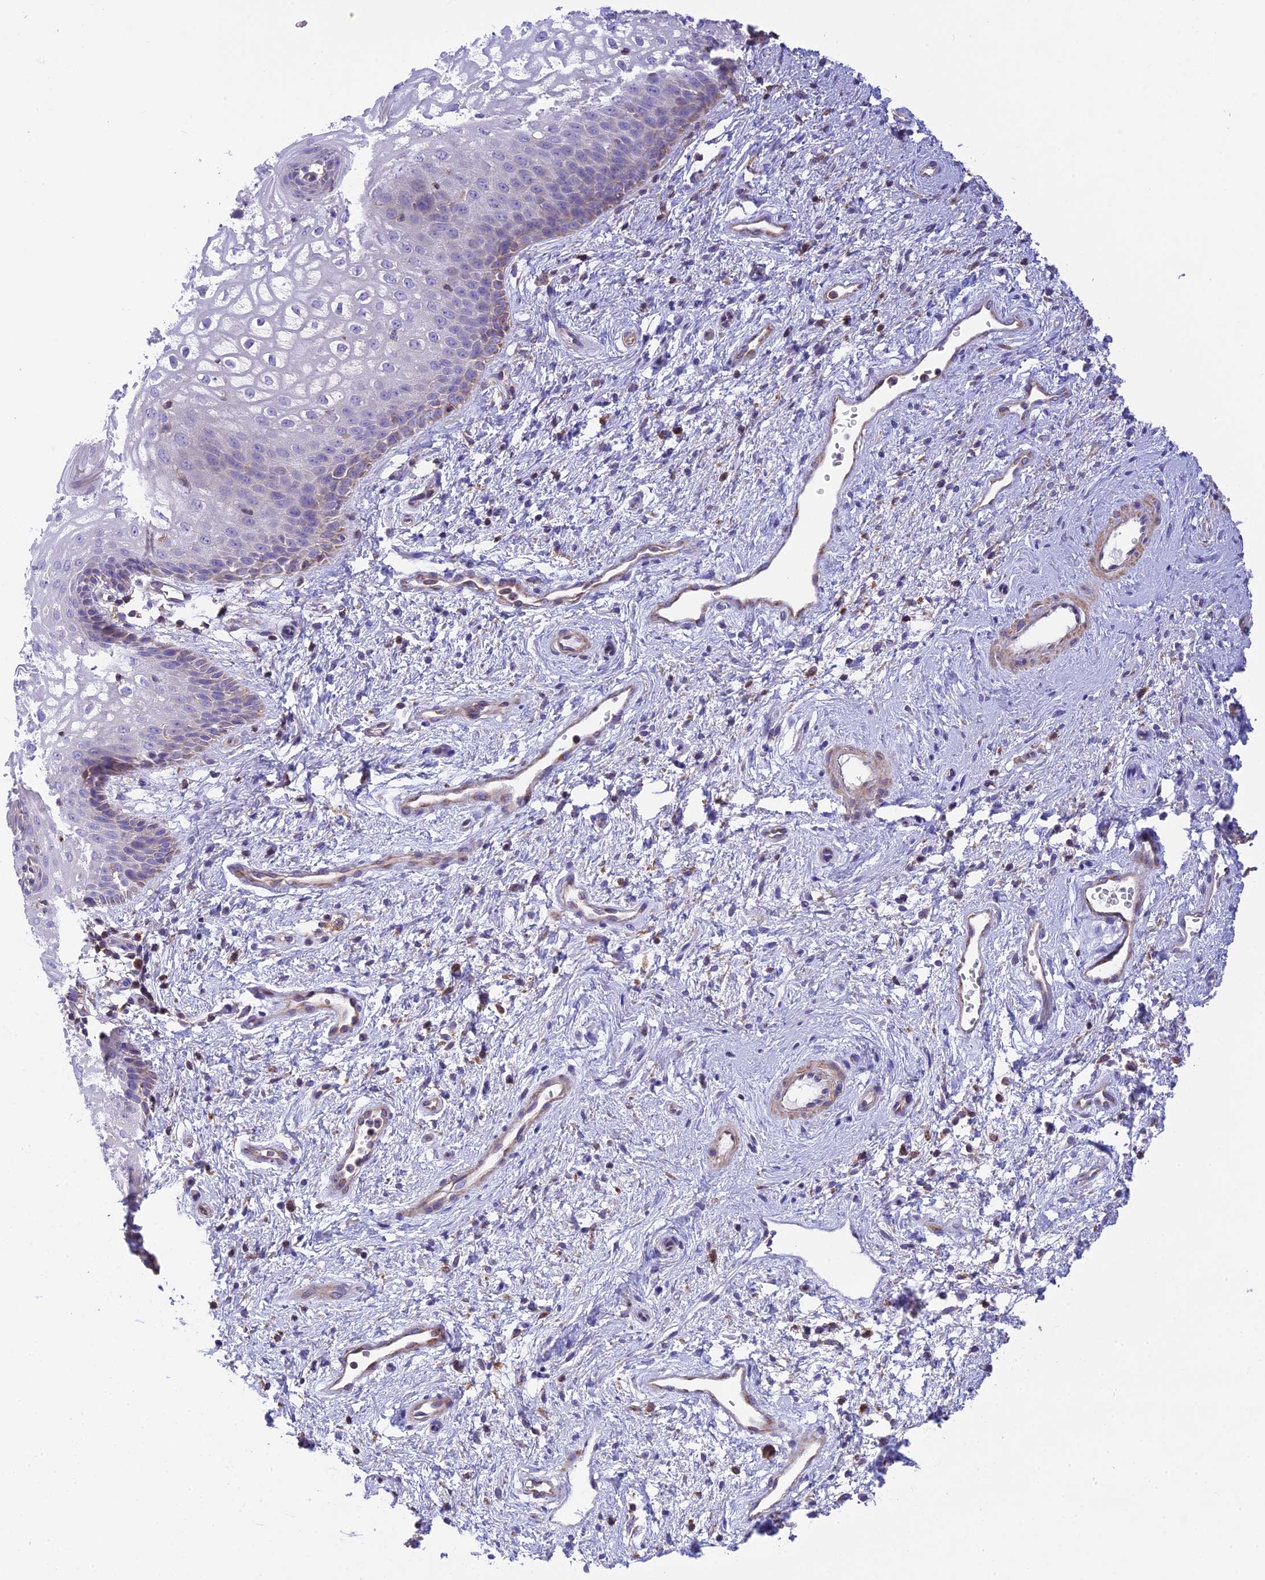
{"staining": {"intensity": "weak", "quantity": "<25%", "location": "cytoplasmic/membranous"}, "tissue": "vagina", "cell_type": "Squamous epithelial cells", "image_type": "normal", "snomed": [{"axis": "morphology", "description": "Normal tissue, NOS"}, {"axis": "topography", "description": "Vagina"}], "caption": "An immunohistochemistry photomicrograph of normal vagina is shown. There is no staining in squamous epithelial cells of vagina.", "gene": "CORO7", "patient": {"sex": "female", "age": 34}}